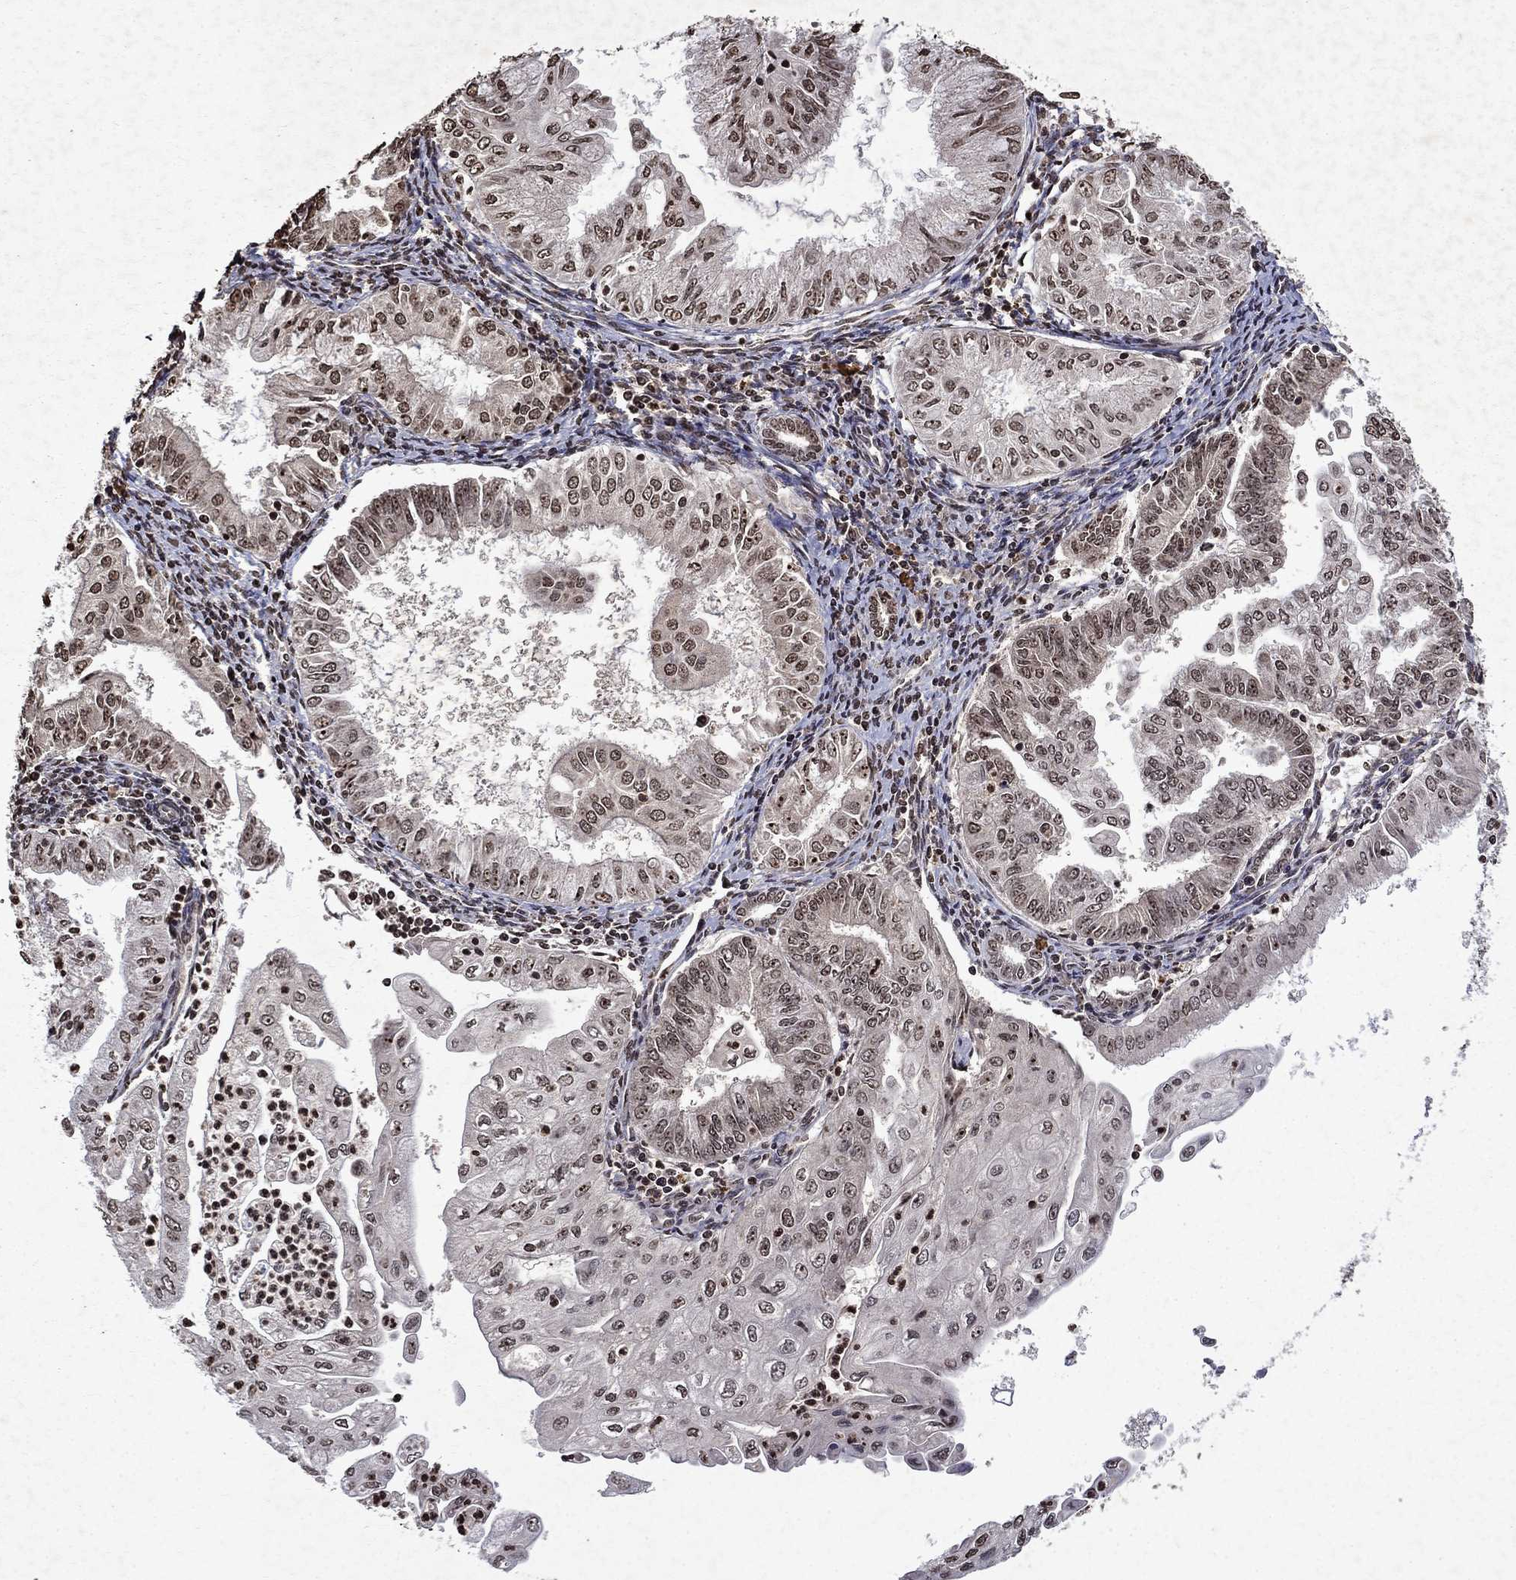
{"staining": {"intensity": "negative", "quantity": "none", "location": "none"}, "tissue": "endometrial cancer", "cell_type": "Tumor cells", "image_type": "cancer", "snomed": [{"axis": "morphology", "description": "Adenocarcinoma, NOS"}, {"axis": "topography", "description": "Endometrium"}], "caption": "The image displays no significant staining in tumor cells of adenocarcinoma (endometrial). The staining was performed using DAB to visualize the protein expression in brown, while the nuclei were stained in blue with hematoxylin (Magnification: 20x).", "gene": "PIN4", "patient": {"sex": "female", "age": 56}}